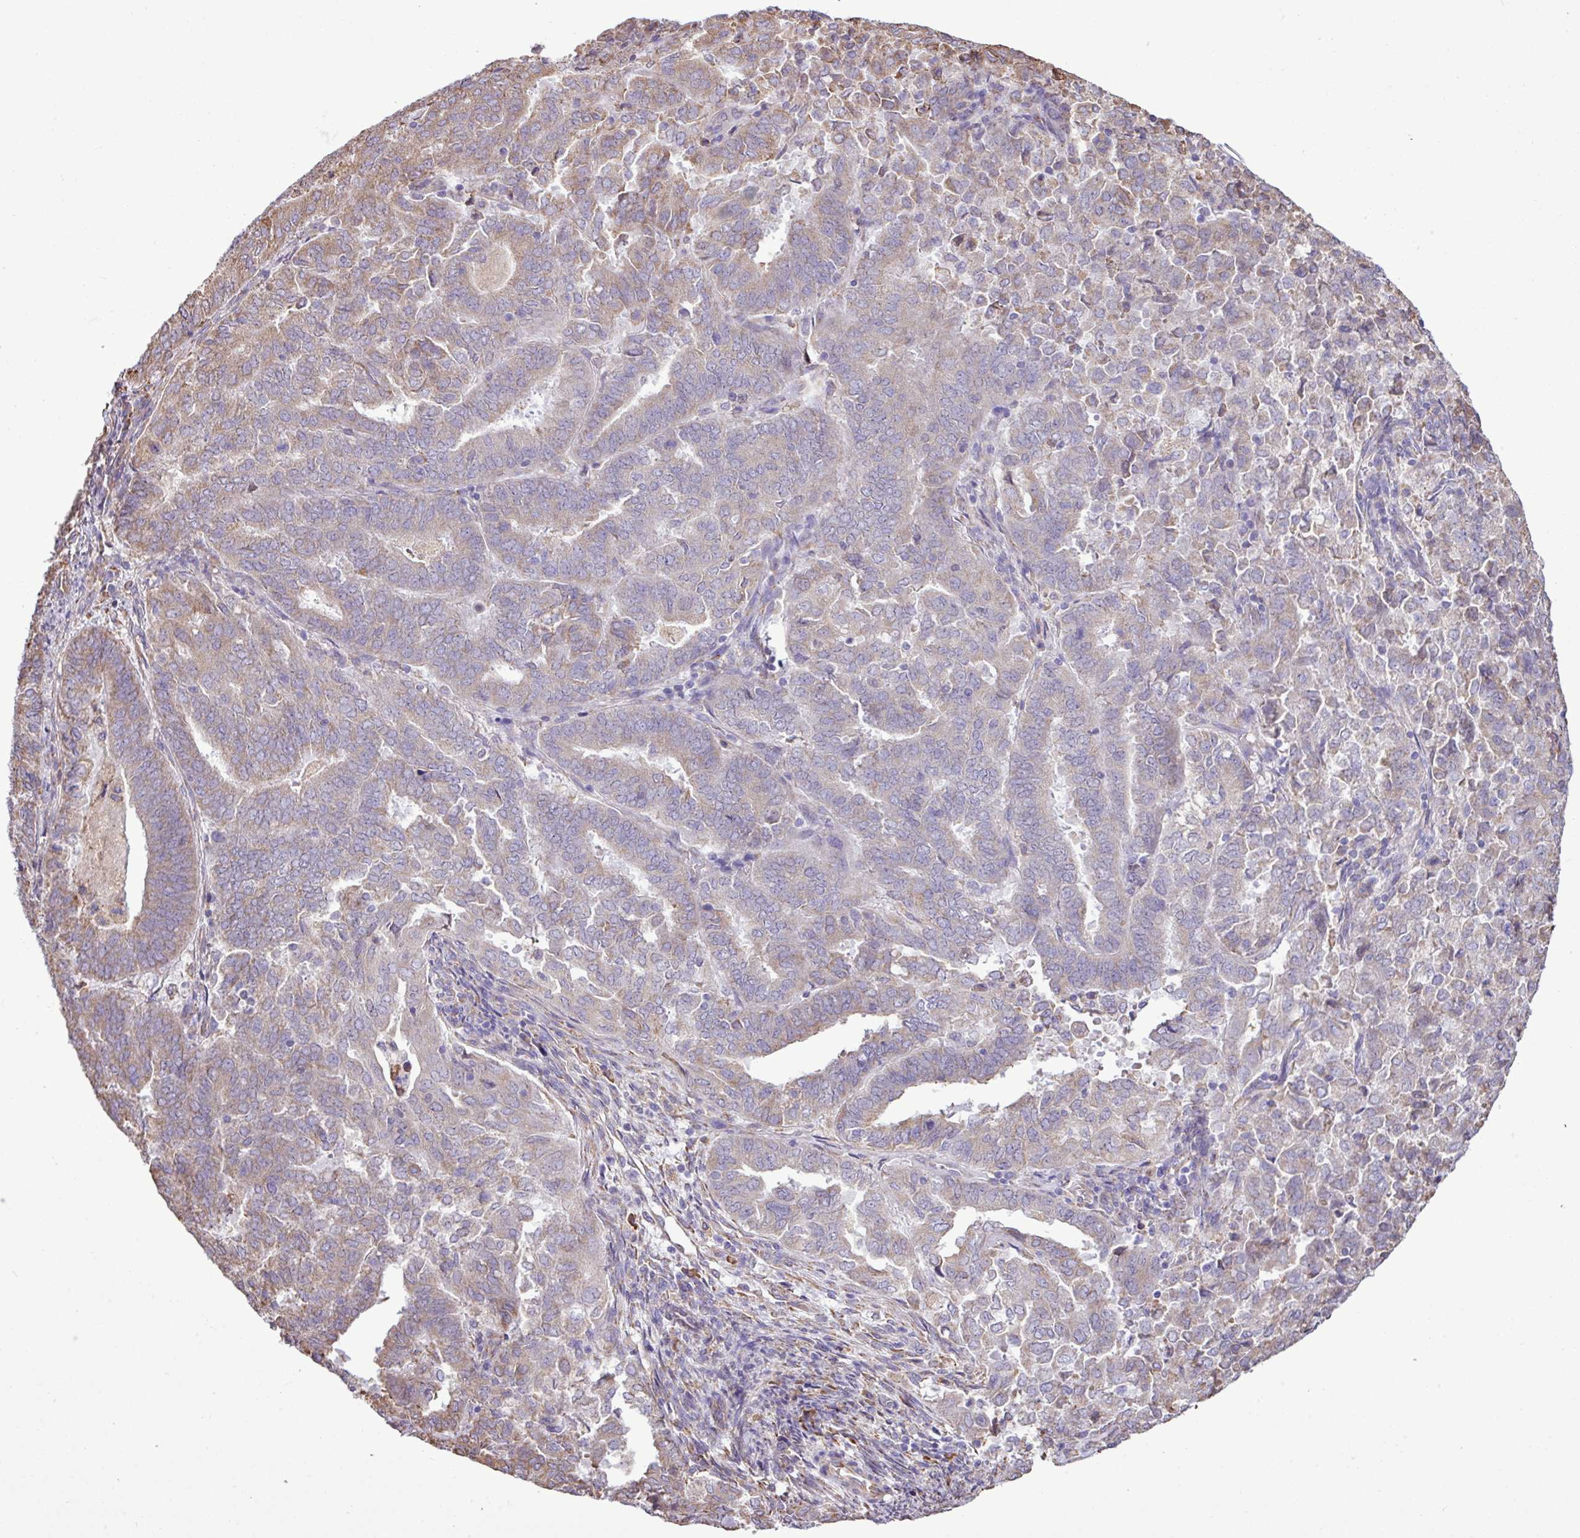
{"staining": {"intensity": "weak", "quantity": "25%-75%", "location": "cytoplasmic/membranous"}, "tissue": "endometrial cancer", "cell_type": "Tumor cells", "image_type": "cancer", "snomed": [{"axis": "morphology", "description": "Adenocarcinoma, NOS"}, {"axis": "topography", "description": "Endometrium"}], "caption": "Immunohistochemical staining of human endometrial cancer shows weak cytoplasmic/membranous protein positivity in about 25%-75% of tumor cells.", "gene": "ZSCAN5A", "patient": {"sex": "female", "age": 72}}